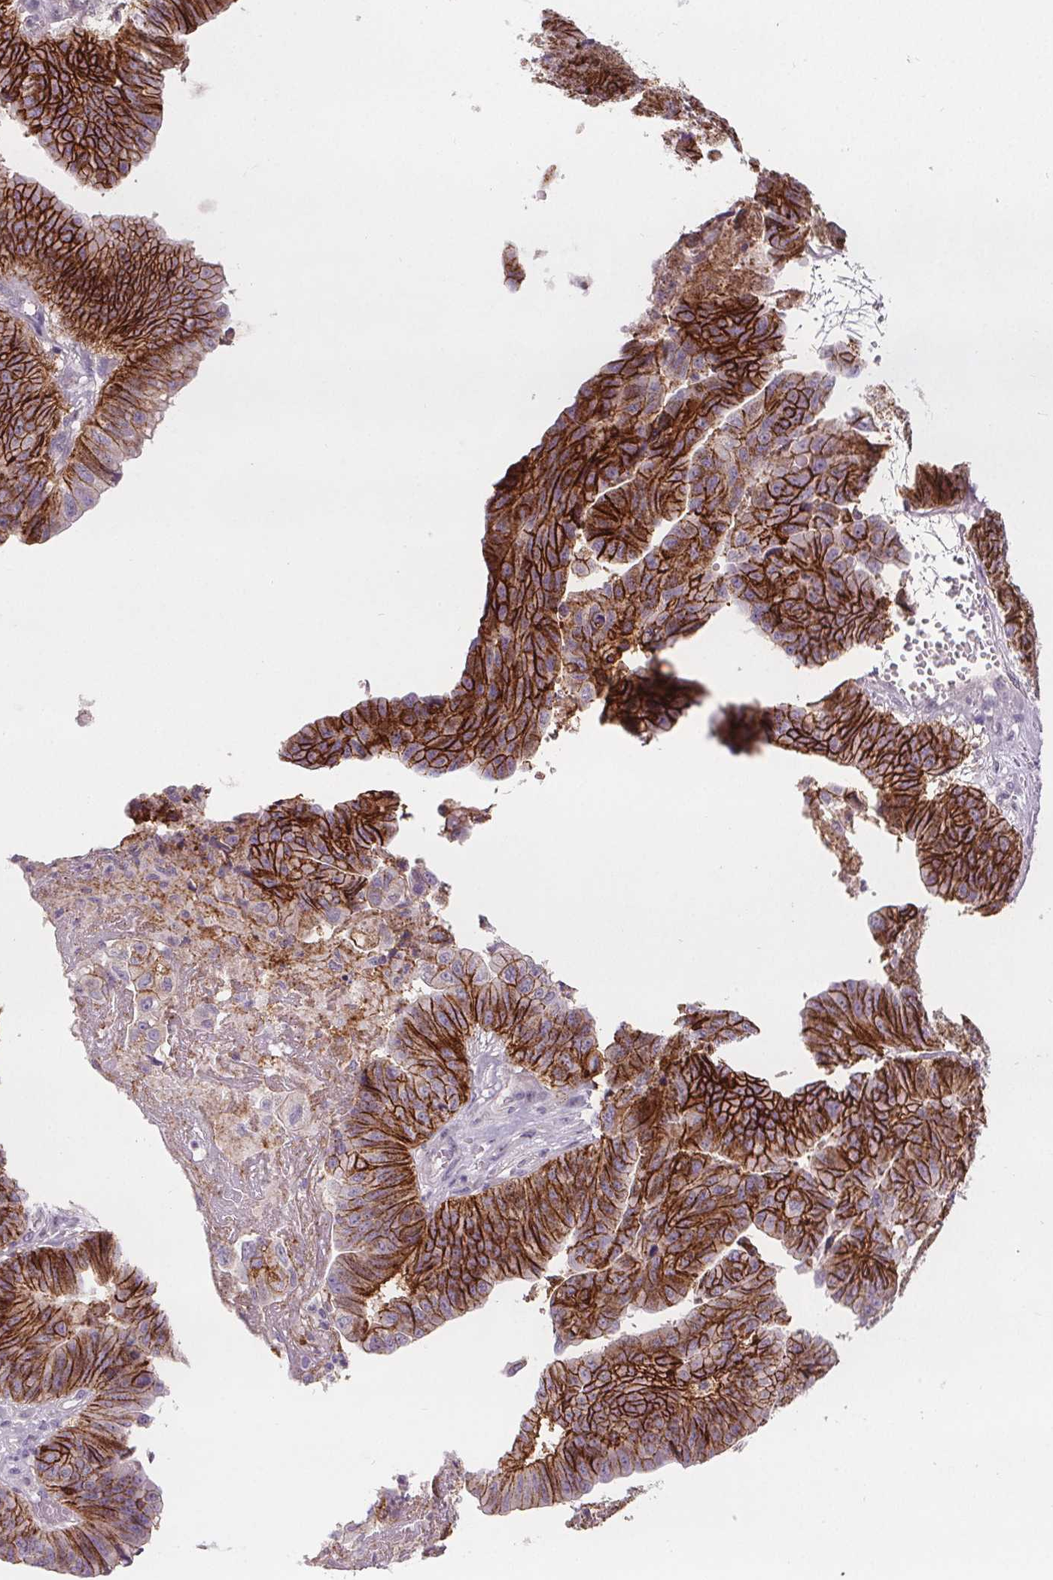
{"staining": {"intensity": "strong", "quantity": ">75%", "location": "cytoplasmic/membranous"}, "tissue": "stomach cancer", "cell_type": "Tumor cells", "image_type": "cancer", "snomed": [{"axis": "morphology", "description": "Adenocarcinoma, NOS"}, {"axis": "topography", "description": "Stomach, lower"}], "caption": "This micrograph shows immunohistochemistry staining of stomach cancer (adenocarcinoma), with high strong cytoplasmic/membranous positivity in about >75% of tumor cells.", "gene": "ATP1A1", "patient": {"sex": "male", "age": 77}}